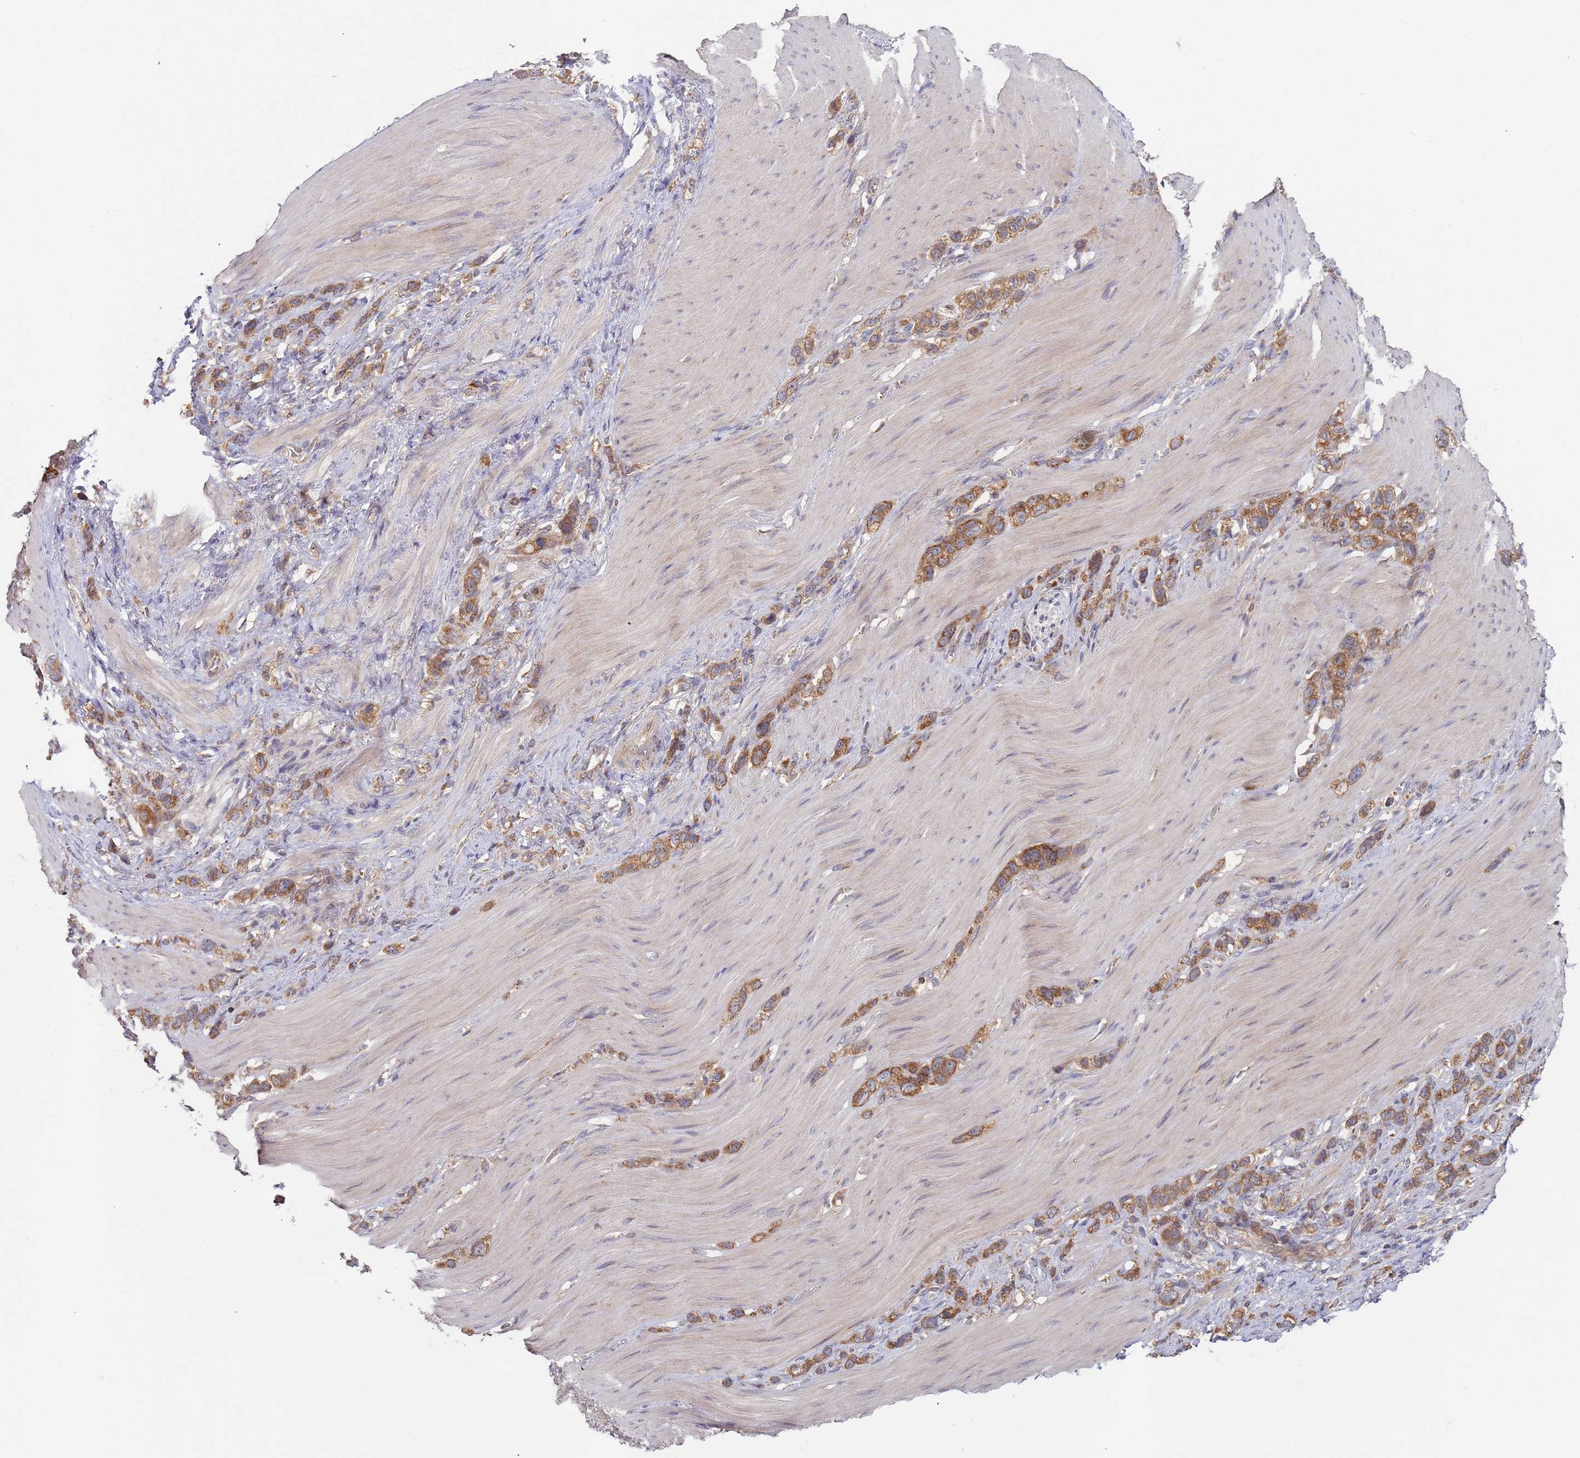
{"staining": {"intensity": "moderate", "quantity": ">75%", "location": "cytoplasmic/membranous"}, "tissue": "stomach cancer", "cell_type": "Tumor cells", "image_type": "cancer", "snomed": [{"axis": "morphology", "description": "Adenocarcinoma, NOS"}, {"axis": "topography", "description": "Stomach"}], "caption": "Moderate cytoplasmic/membranous positivity for a protein is appreciated in about >75% of tumor cells of stomach adenocarcinoma using immunohistochemistry (IHC).", "gene": "OR5A2", "patient": {"sex": "female", "age": 65}}